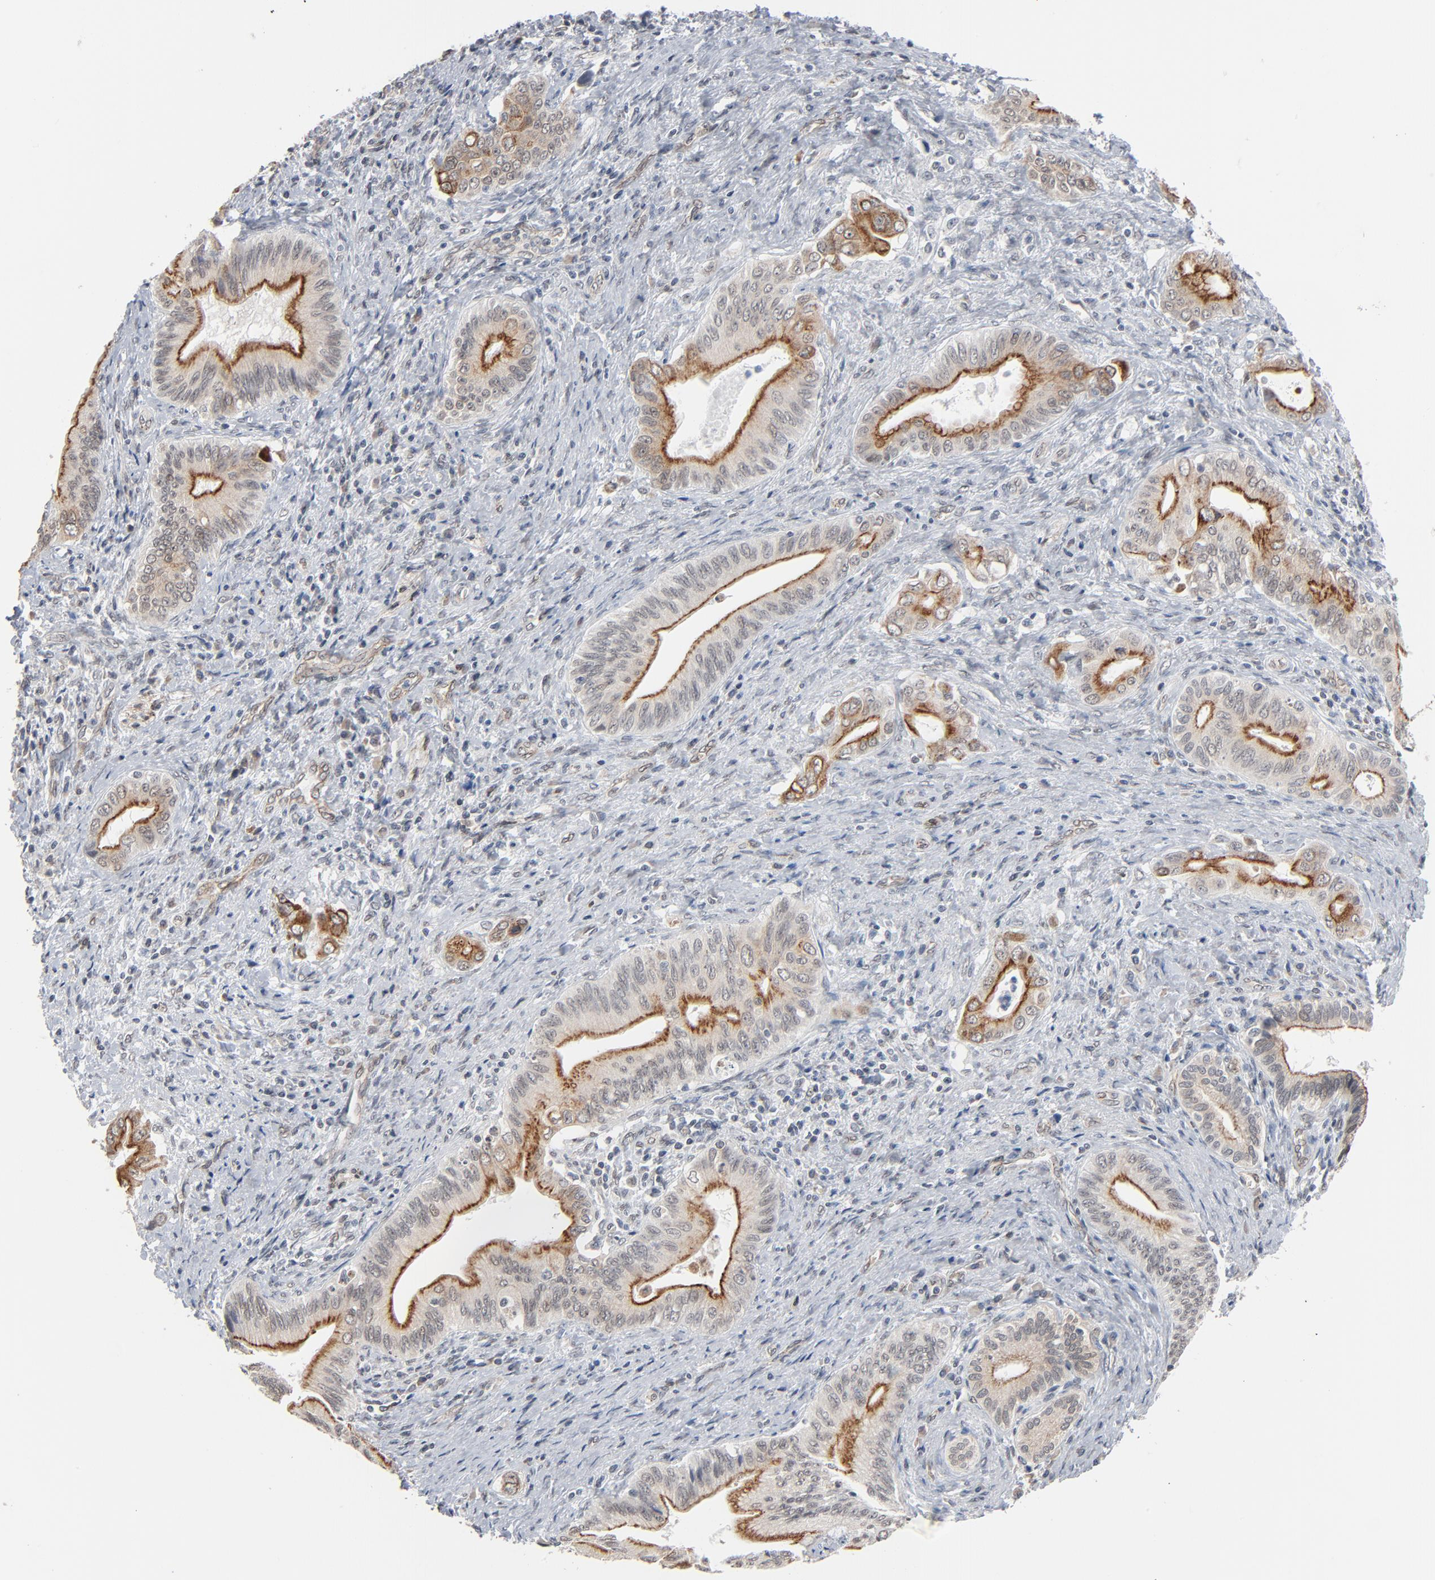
{"staining": {"intensity": "moderate", "quantity": ">75%", "location": "cytoplasmic/membranous"}, "tissue": "liver cancer", "cell_type": "Tumor cells", "image_type": "cancer", "snomed": [{"axis": "morphology", "description": "Cholangiocarcinoma"}, {"axis": "topography", "description": "Liver"}], "caption": "IHC (DAB) staining of human liver cancer exhibits moderate cytoplasmic/membranous protein positivity in about >75% of tumor cells. Using DAB (3,3'-diaminobenzidine) (brown) and hematoxylin (blue) stains, captured at high magnification using brightfield microscopy.", "gene": "ITPR3", "patient": {"sex": "male", "age": 58}}